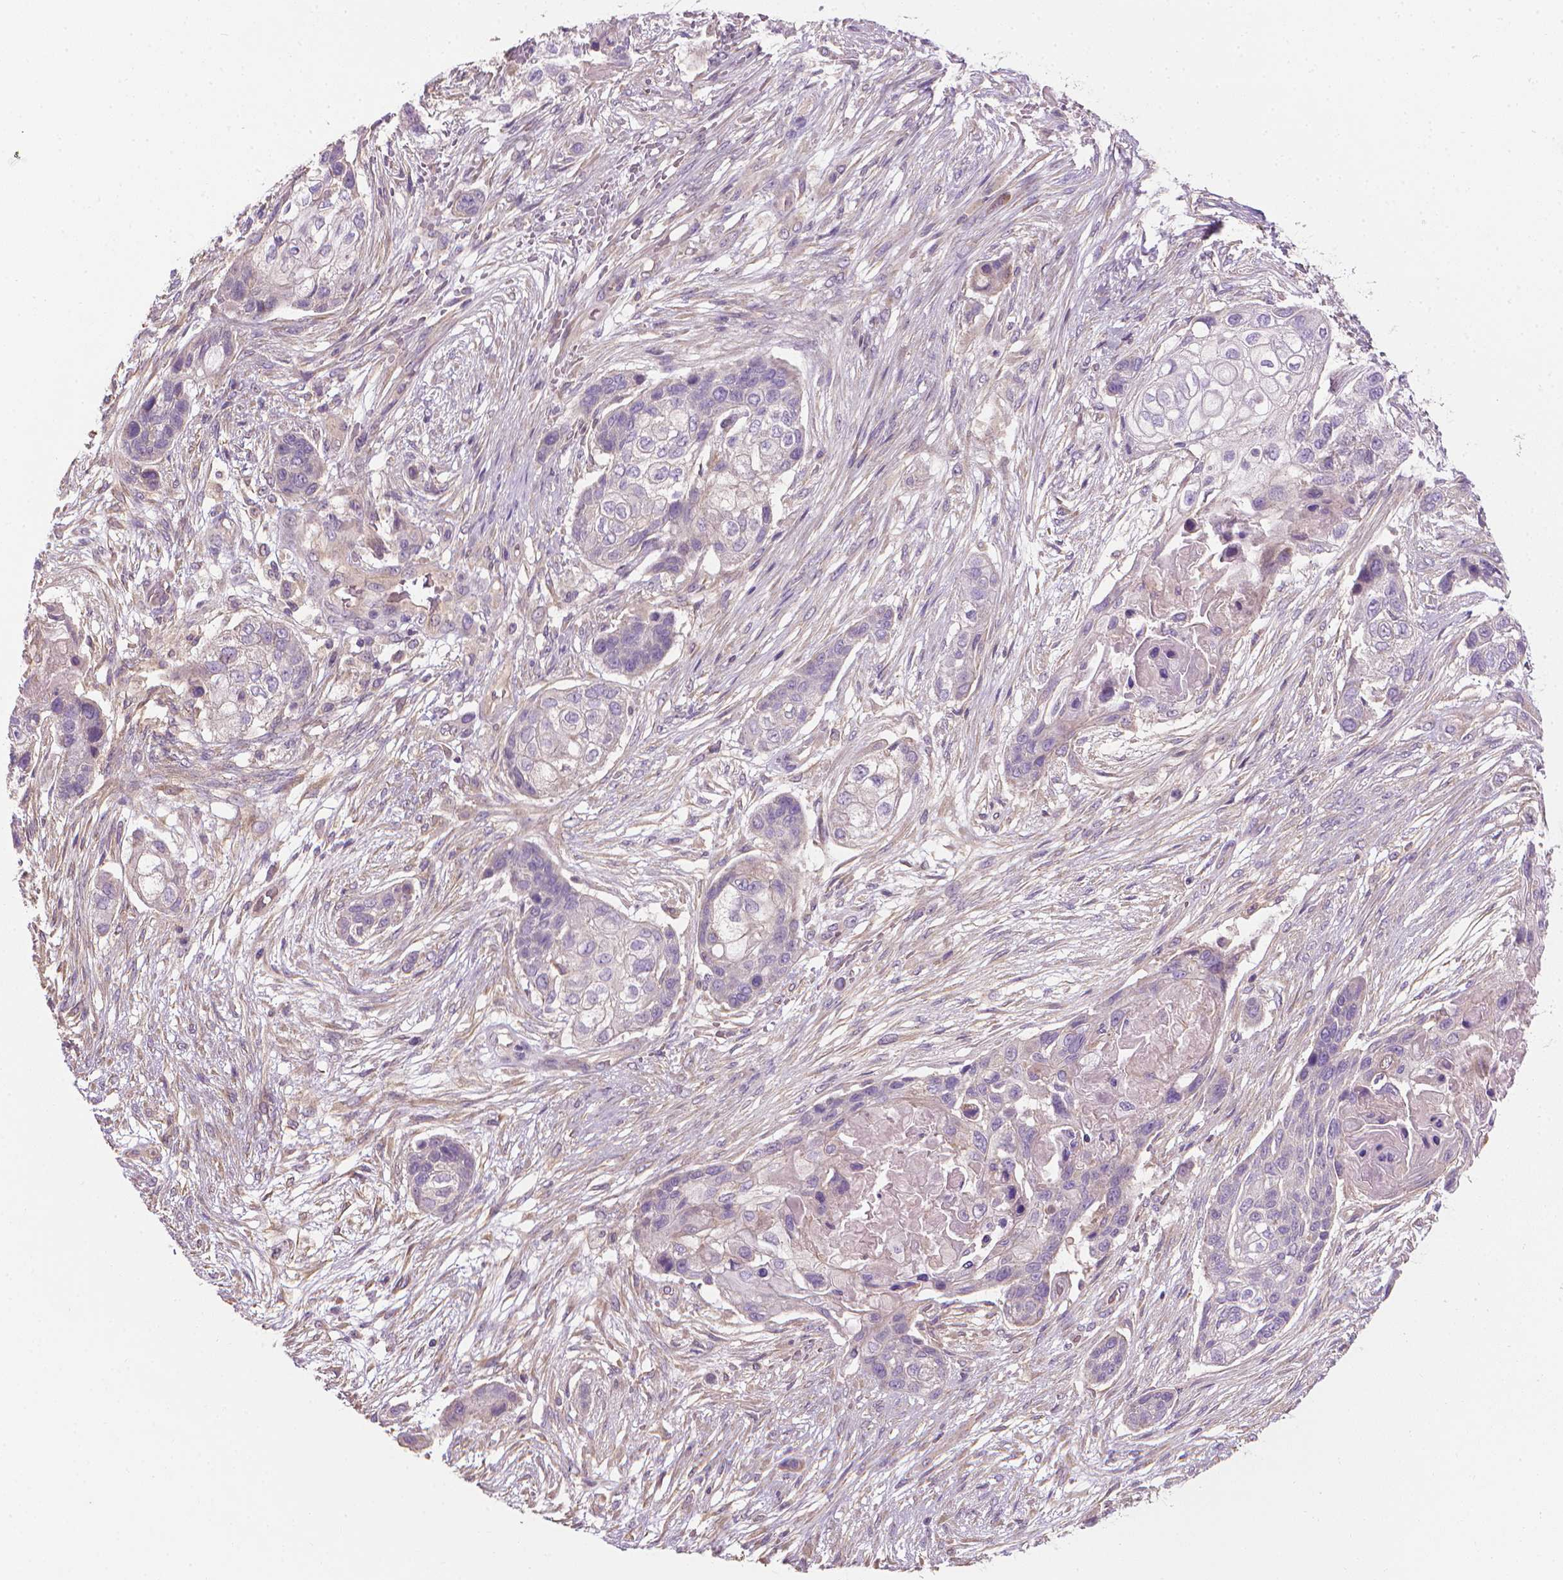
{"staining": {"intensity": "negative", "quantity": "none", "location": "none"}, "tissue": "lung cancer", "cell_type": "Tumor cells", "image_type": "cancer", "snomed": [{"axis": "morphology", "description": "Squamous cell carcinoma, NOS"}, {"axis": "topography", "description": "Lung"}], "caption": "High magnification brightfield microscopy of squamous cell carcinoma (lung) stained with DAB (3,3'-diaminobenzidine) (brown) and counterstained with hematoxylin (blue): tumor cells show no significant expression.", "gene": "RIIAD1", "patient": {"sex": "male", "age": 69}}